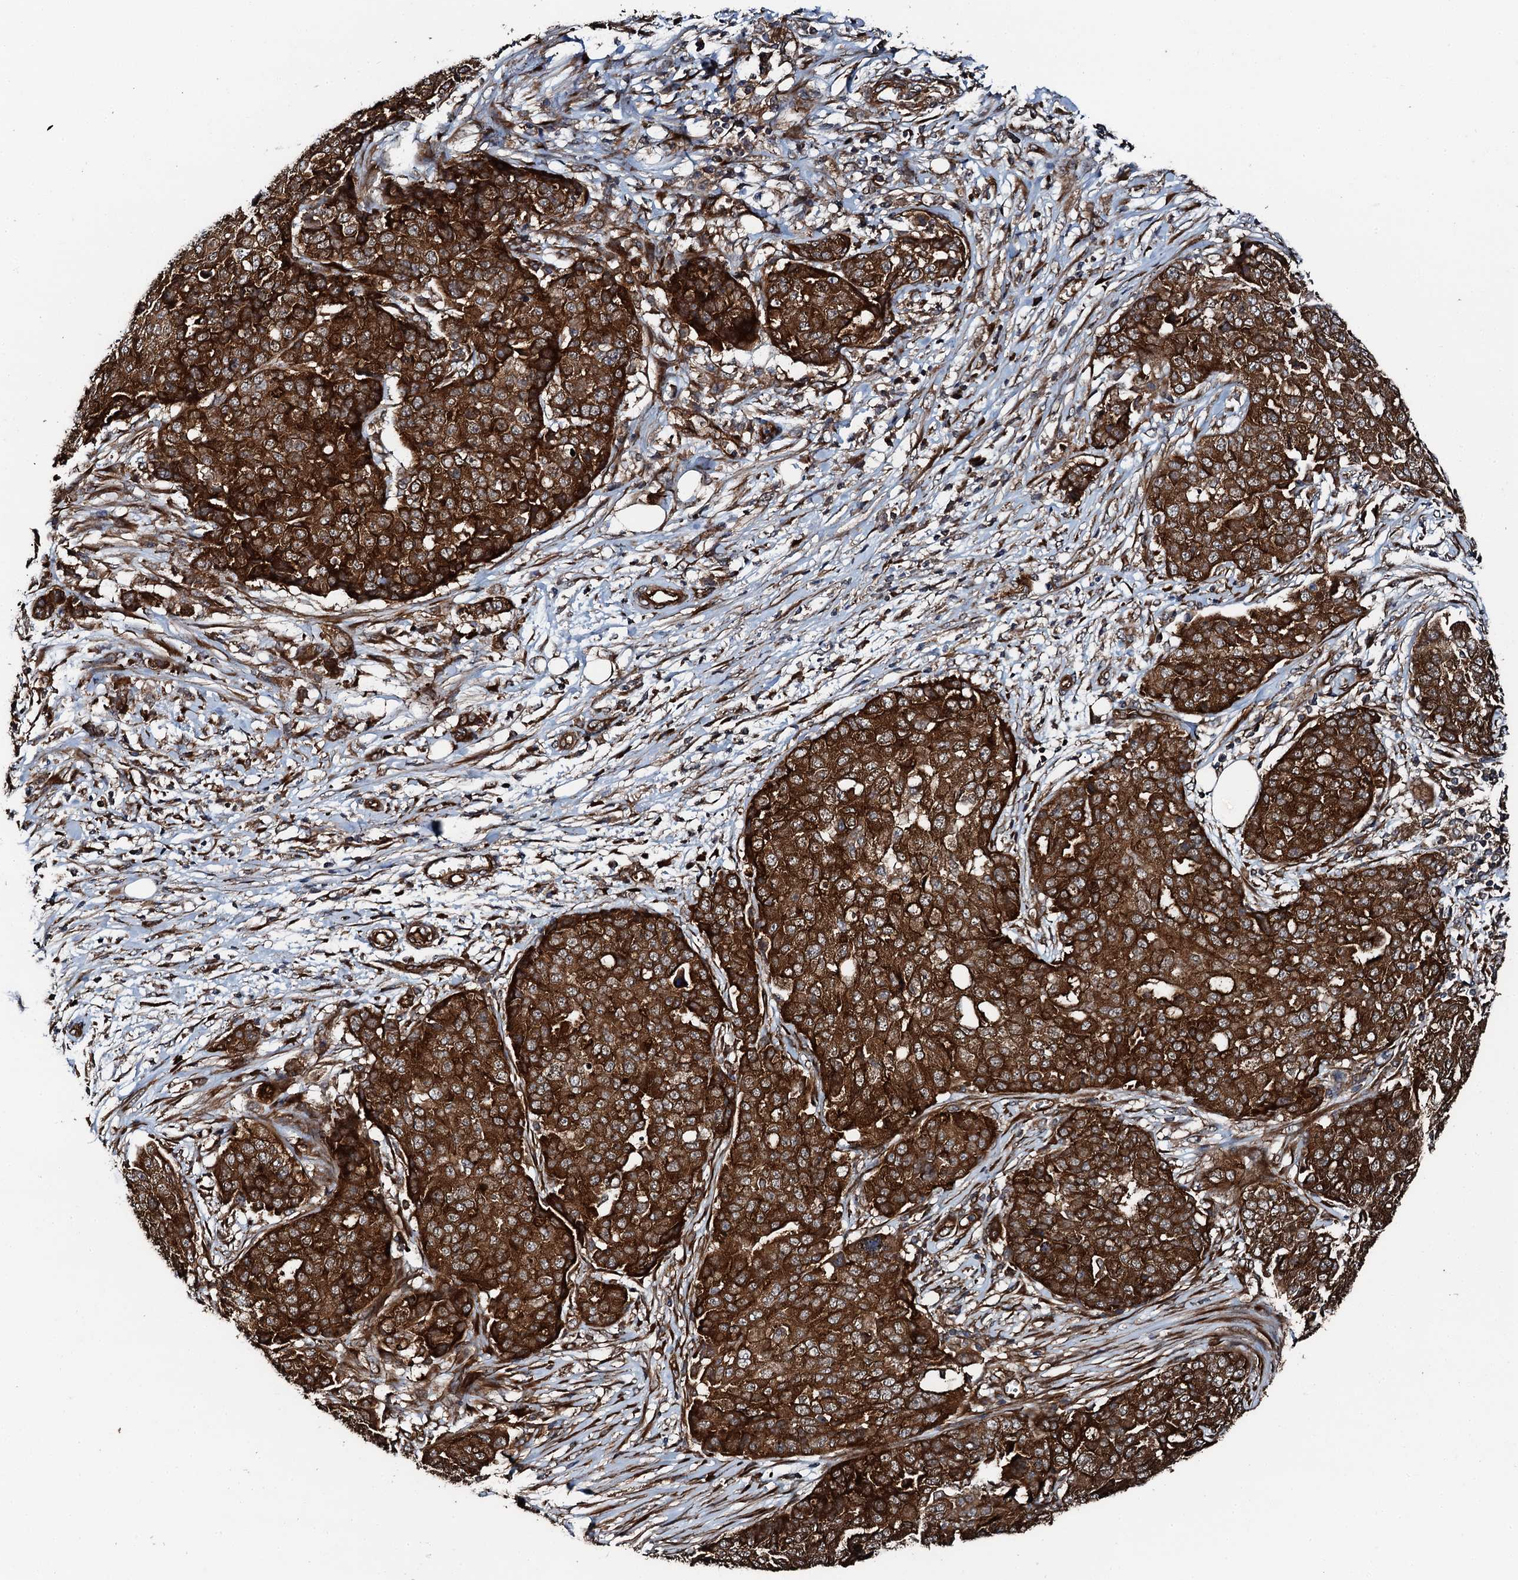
{"staining": {"intensity": "strong", "quantity": ">75%", "location": "cytoplasmic/membranous"}, "tissue": "ovarian cancer", "cell_type": "Tumor cells", "image_type": "cancer", "snomed": [{"axis": "morphology", "description": "Cystadenocarcinoma, serous, NOS"}, {"axis": "topography", "description": "Soft tissue"}, {"axis": "topography", "description": "Ovary"}], "caption": "Ovarian cancer stained with DAB immunohistochemistry (IHC) displays high levels of strong cytoplasmic/membranous staining in approximately >75% of tumor cells.", "gene": "FLYWCH1", "patient": {"sex": "female", "age": 57}}